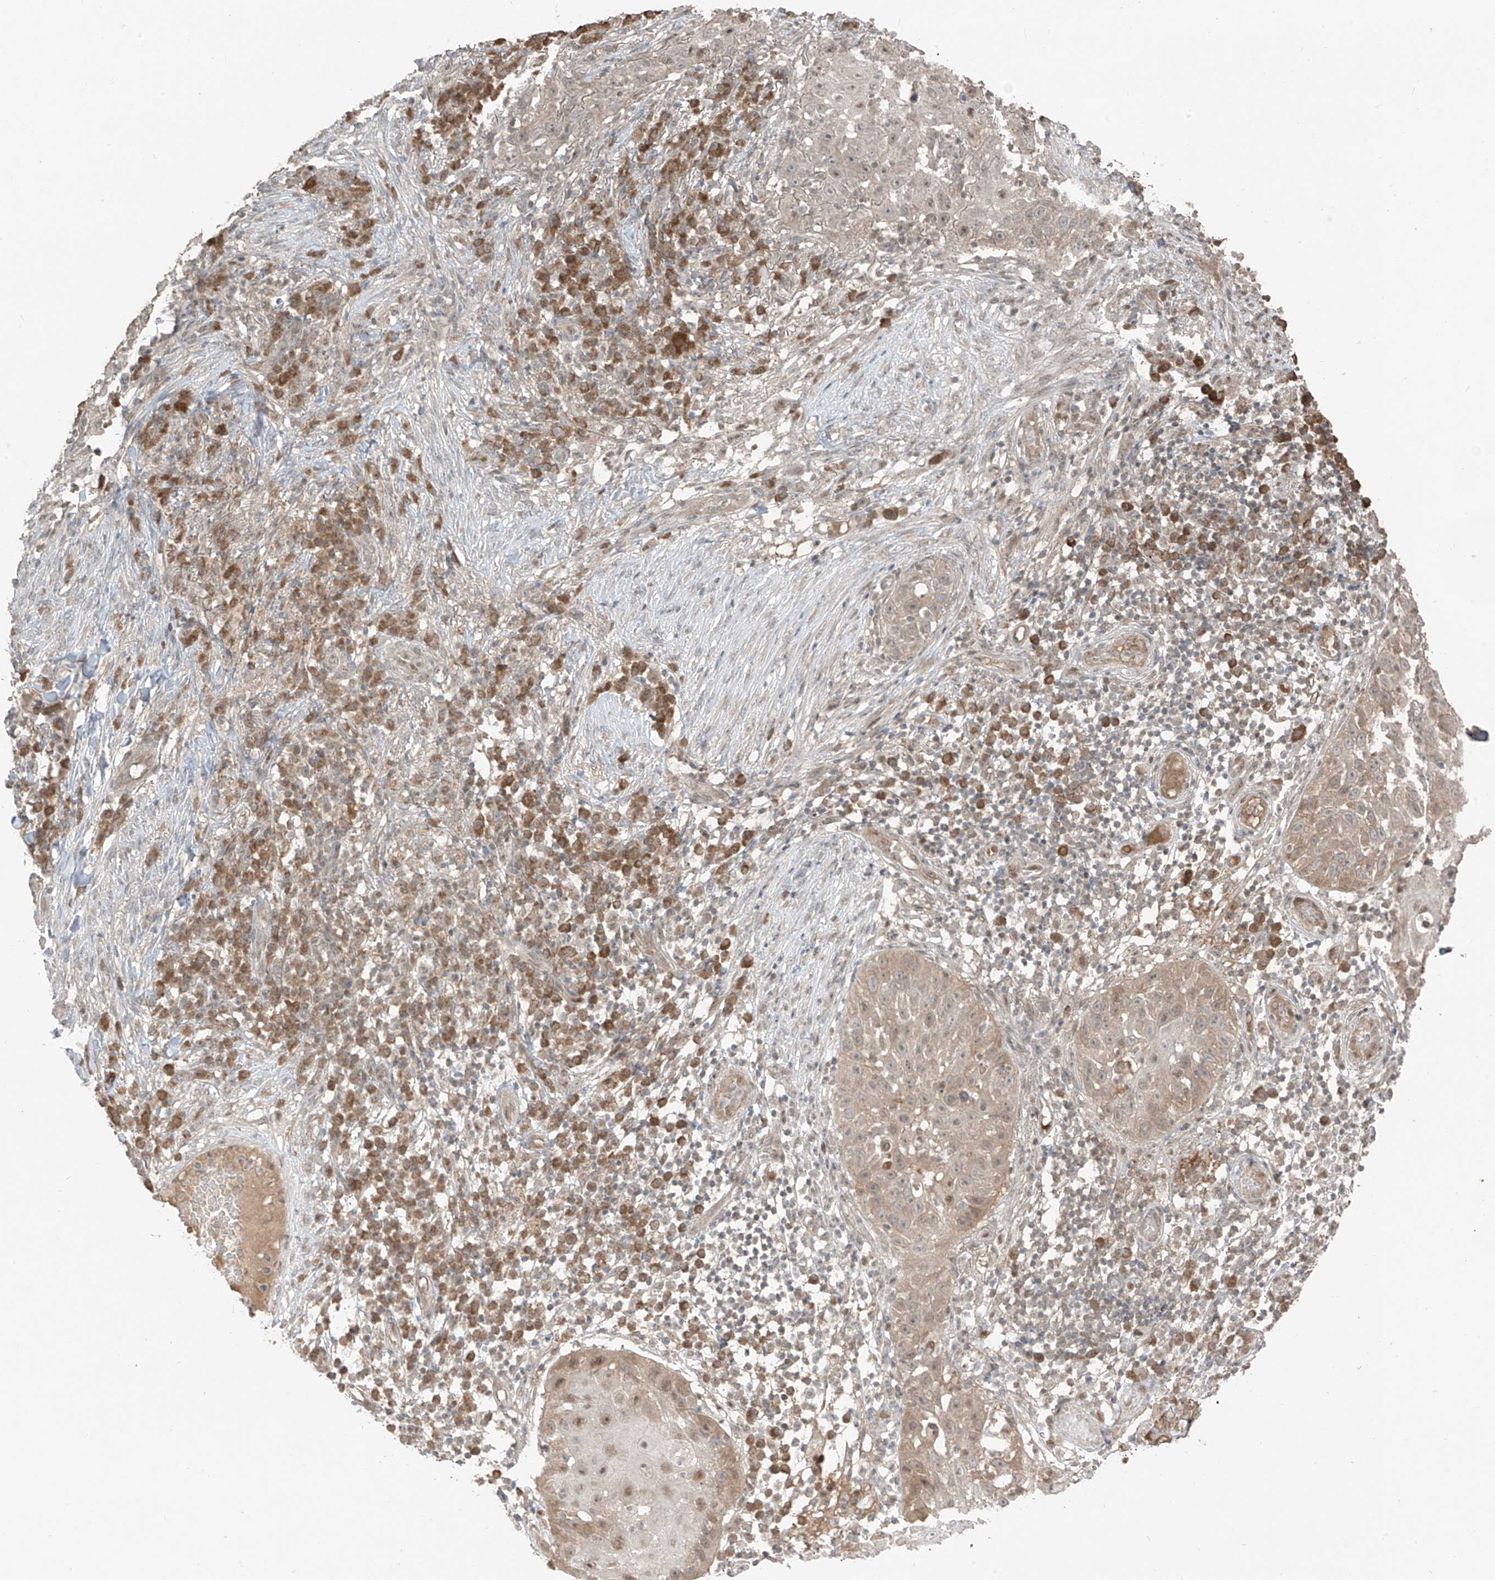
{"staining": {"intensity": "moderate", "quantity": "<25%", "location": "nuclear"}, "tissue": "skin cancer", "cell_type": "Tumor cells", "image_type": "cancer", "snomed": [{"axis": "morphology", "description": "Squamous cell carcinoma, NOS"}, {"axis": "topography", "description": "Skin"}], "caption": "Protein expression analysis of squamous cell carcinoma (skin) displays moderate nuclear positivity in about <25% of tumor cells.", "gene": "COLGALT2", "patient": {"sex": "female", "age": 44}}